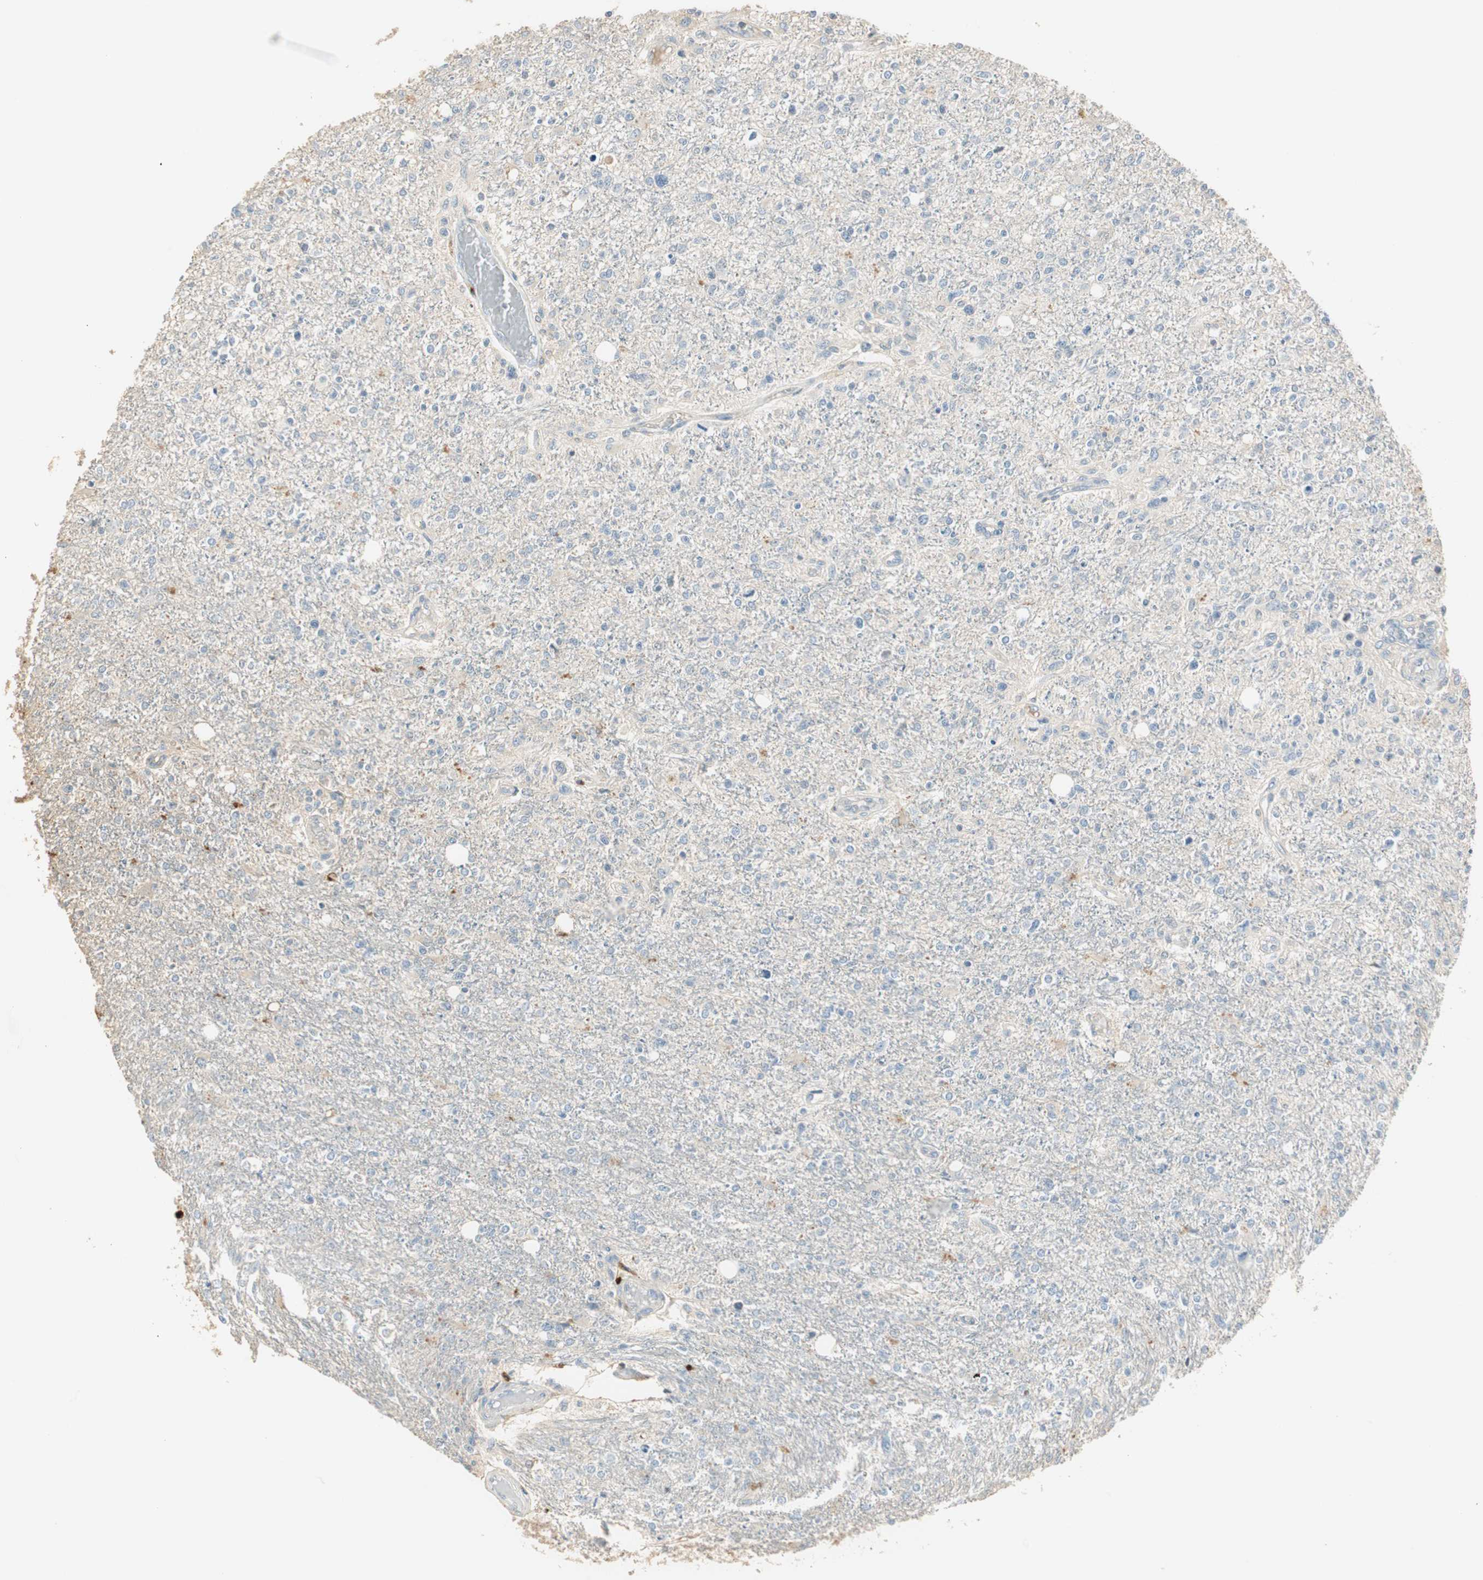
{"staining": {"intensity": "negative", "quantity": "none", "location": "none"}, "tissue": "glioma", "cell_type": "Tumor cells", "image_type": "cancer", "snomed": [{"axis": "morphology", "description": "Glioma, malignant, High grade"}, {"axis": "topography", "description": "Cerebral cortex"}], "caption": "Immunohistochemical staining of glioma displays no significant expression in tumor cells.", "gene": "RUNX2", "patient": {"sex": "male", "age": 76}}